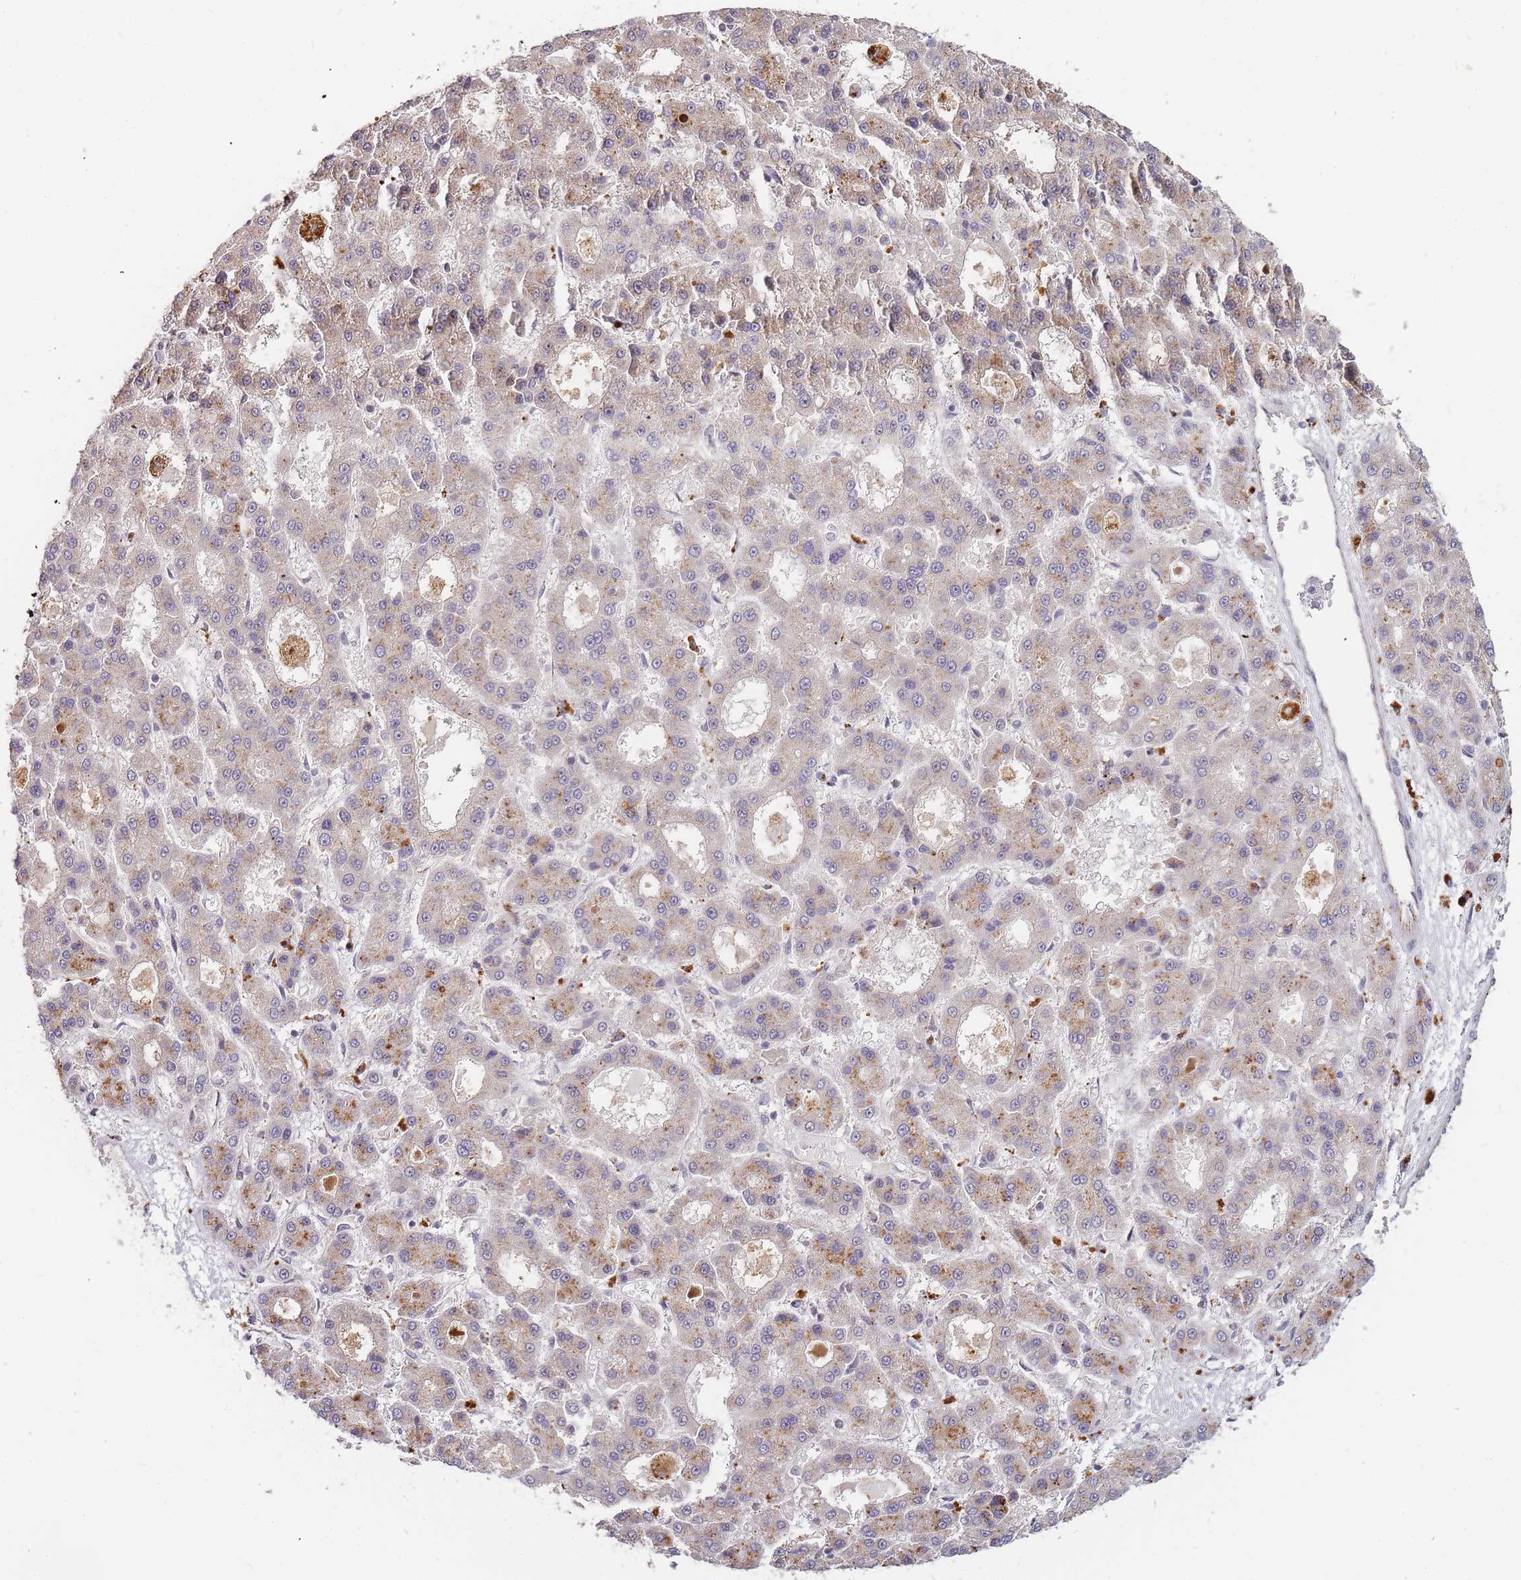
{"staining": {"intensity": "moderate", "quantity": "<25%", "location": "cytoplasmic/membranous"}, "tissue": "liver cancer", "cell_type": "Tumor cells", "image_type": "cancer", "snomed": [{"axis": "morphology", "description": "Carcinoma, Hepatocellular, NOS"}, {"axis": "topography", "description": "Liver"}], "caption": "A photomicrograph of human liver cancer stained for a protein demonstrates moderate cytoplasmic/membranous brown staining in tumor cells.", "gene": "ATG5", "patient": {"sex": "male", "age": 70}}